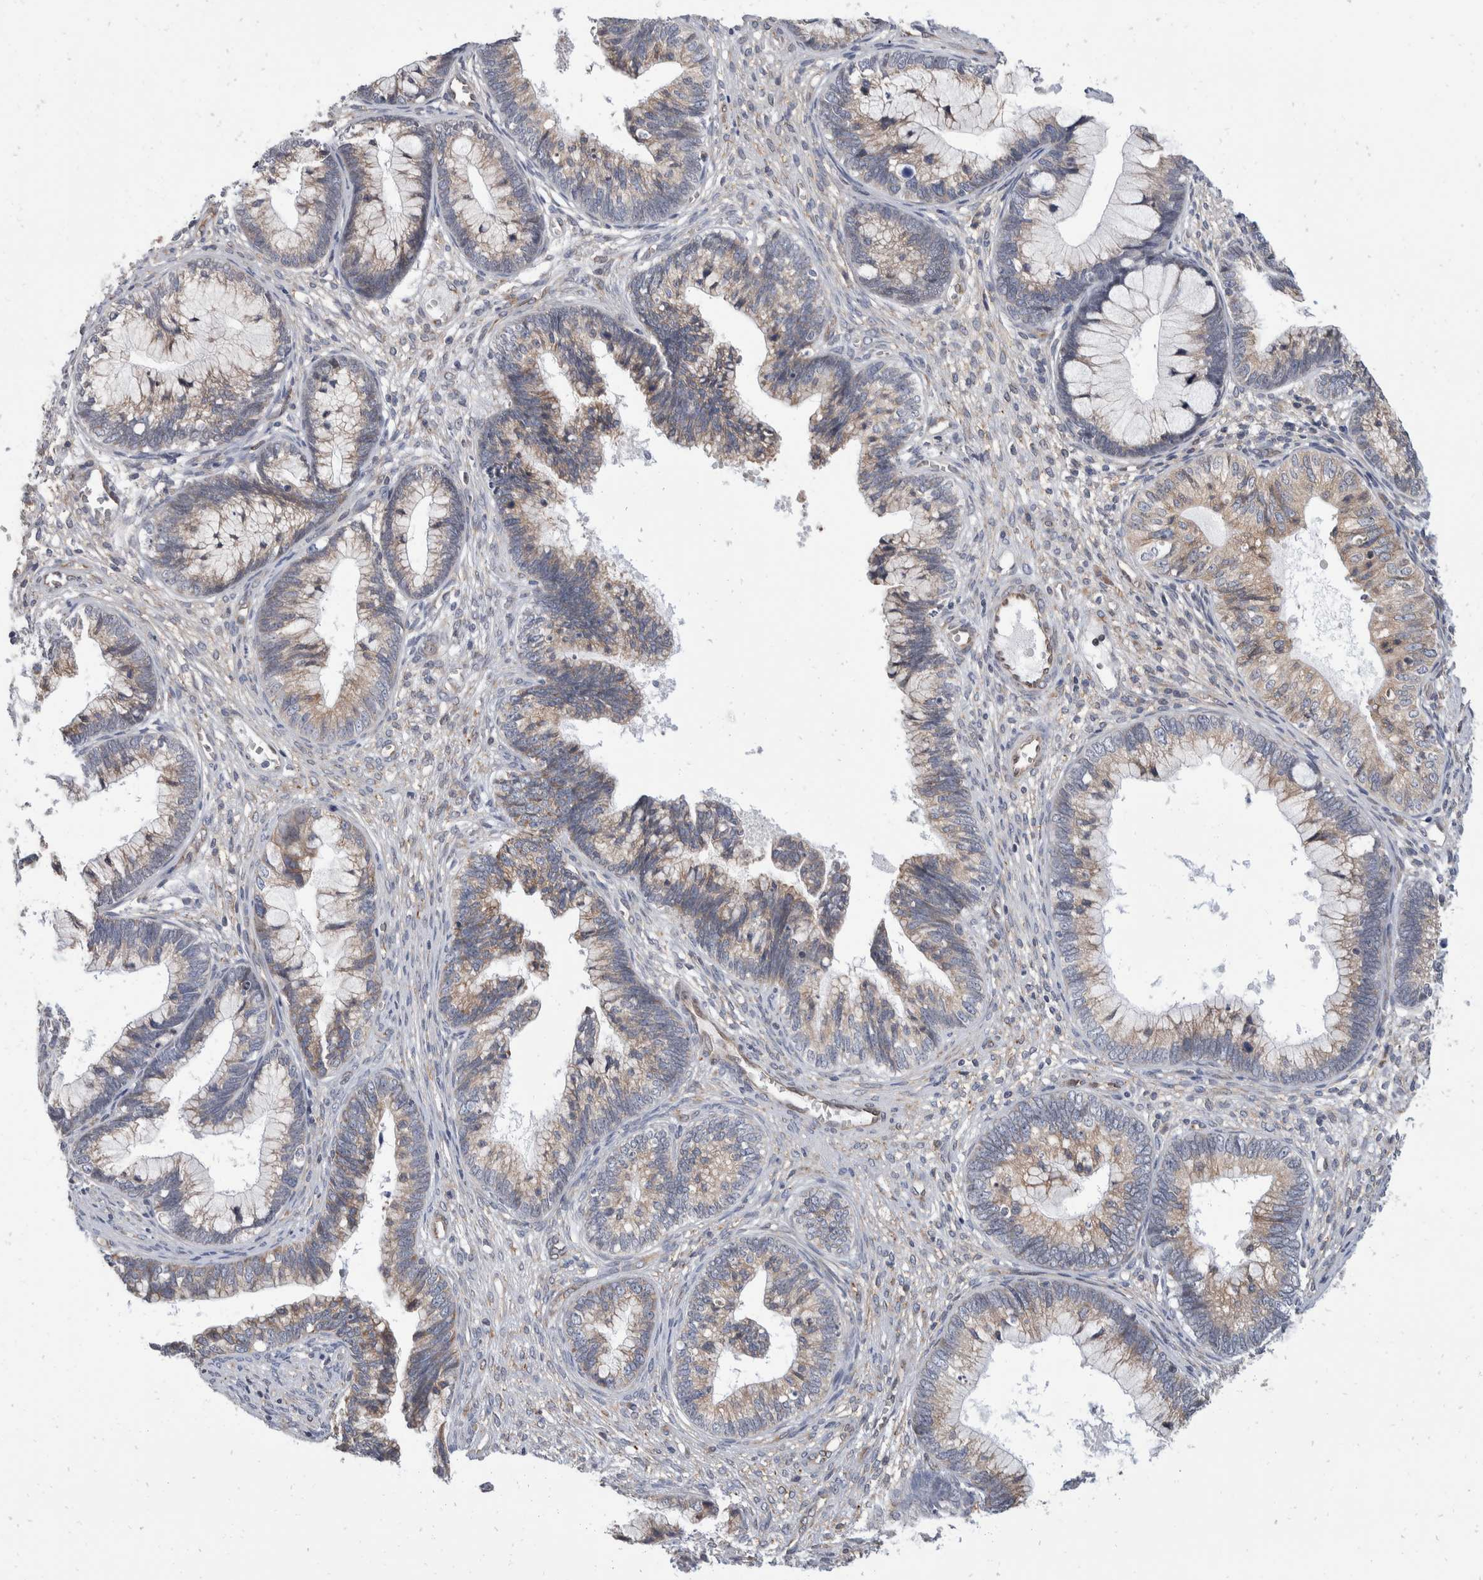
{"staining": {"intensity": "moderate", "quantity": ">75%", "location": "cytoplasmic/membranous"}, "tissue": "cervical cancer", "cell_type": "Tumor cells", "image_type": "cancer", "snomed": [{"axis": "morphology", "description": "Adenocarcinoma, NOS"}, {"axis": "topography", "description": "Cervix"}], "caption": "About >75% of tumor cells in human cervical adenocarcinoma demonstrate moderate cytoplasmic/membranous protein staining as visualized by brown immunohistochemical staining.", "gene": "TMEM245", "patient": {"sex": "female", "age": 44}}